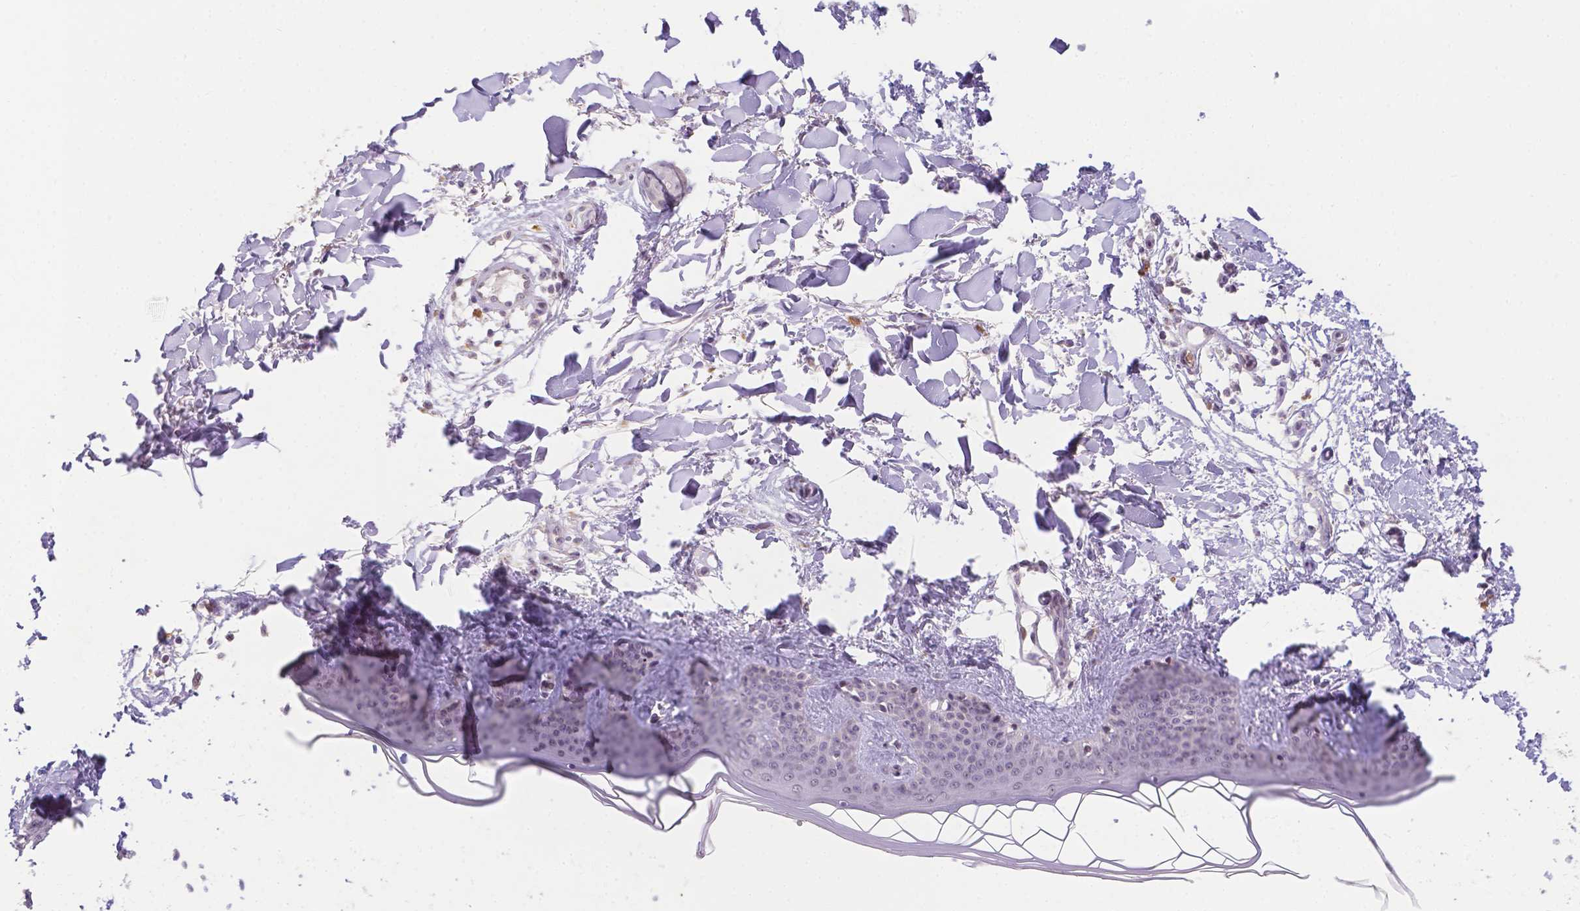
{"staining": {"intensity": "negative", "quantity": "none", "location": "none"}, "tissue": "skin", "cell_type": "Fibroblasts", "image_type": "normal", "snomed": [{"axis": "morphology", "description": "Normal tissue, NOS"}, {"axis": "topography", "description": "Skin"}], "caption": "An IHC histopathology image of benign skin is shown. There is no staining in fibroblasts of skin.", "gene": "ZNF280B", "patient": {"sex": "female", "age": 34}}